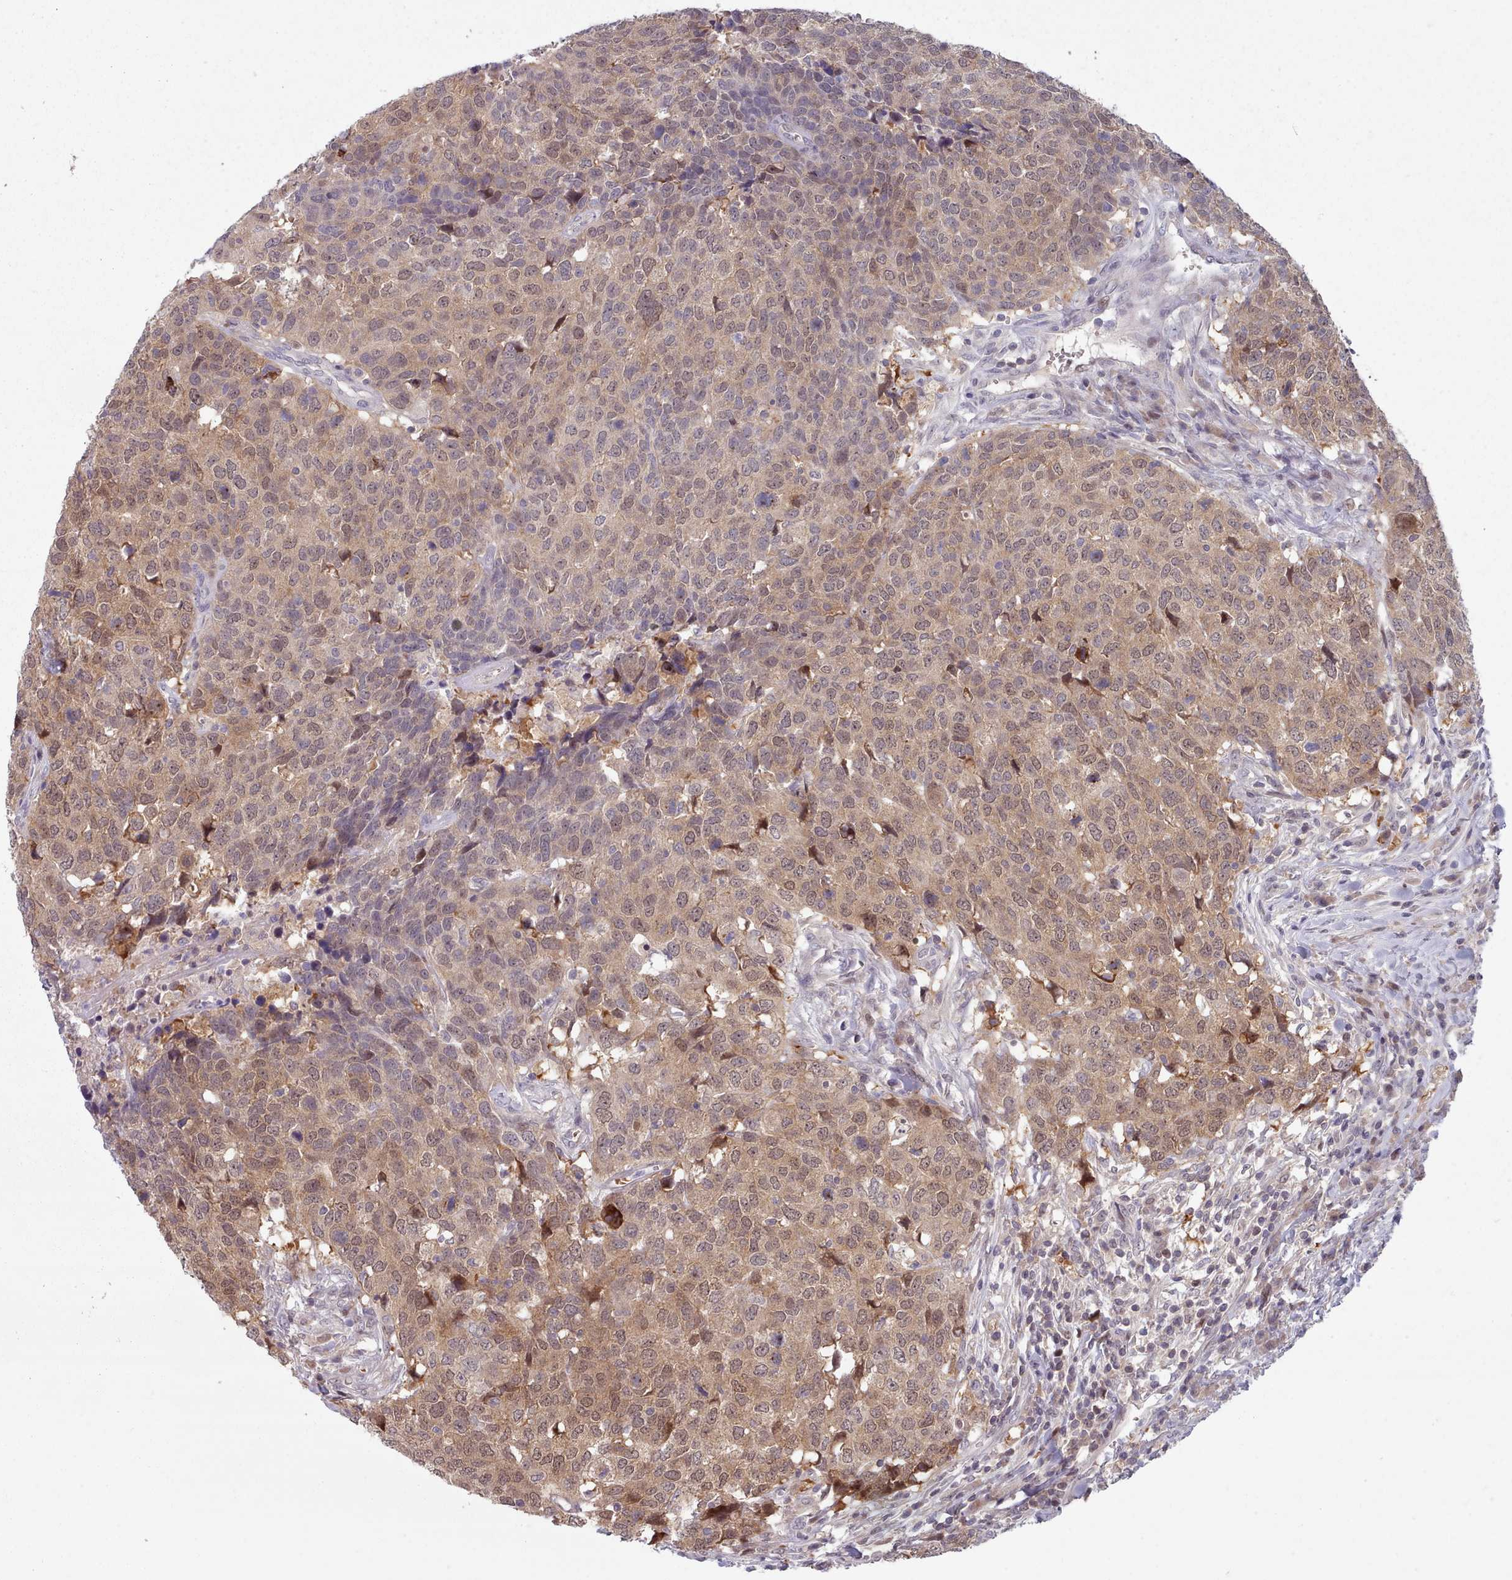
{"staining": {"intensity": "weak", "quantity": ">75%", "location": "cytoplasmic/membranous"}, "tissue": "head and neck cancer", "cell_type": "Tumor cells", "image_type": "cancer", "snomed": [{"axis": "morphology", "description": "Normal tissue, NOS"}, {"axis": "morphology", "description": "Squamous cell carcinoma, NOS"}, {"axis": "topography", "description": "Skeletal muscle"}, {"axis": "topography", "description": "Vascular tissue"}, {"axis": "topography", "description": "Peripheral nerve tissue"}, {"axis": "topography", "description": "Head-Neck"}], "caption": "This is an image of immunohistochemistry staining of head and neck cancer (squamous cell carcinoma), which shows weak expression in the cytoplasmic/membranous of tumor cells.", "gene": "CLNS1A", "patient": {"sex": "male", "age": 66}}